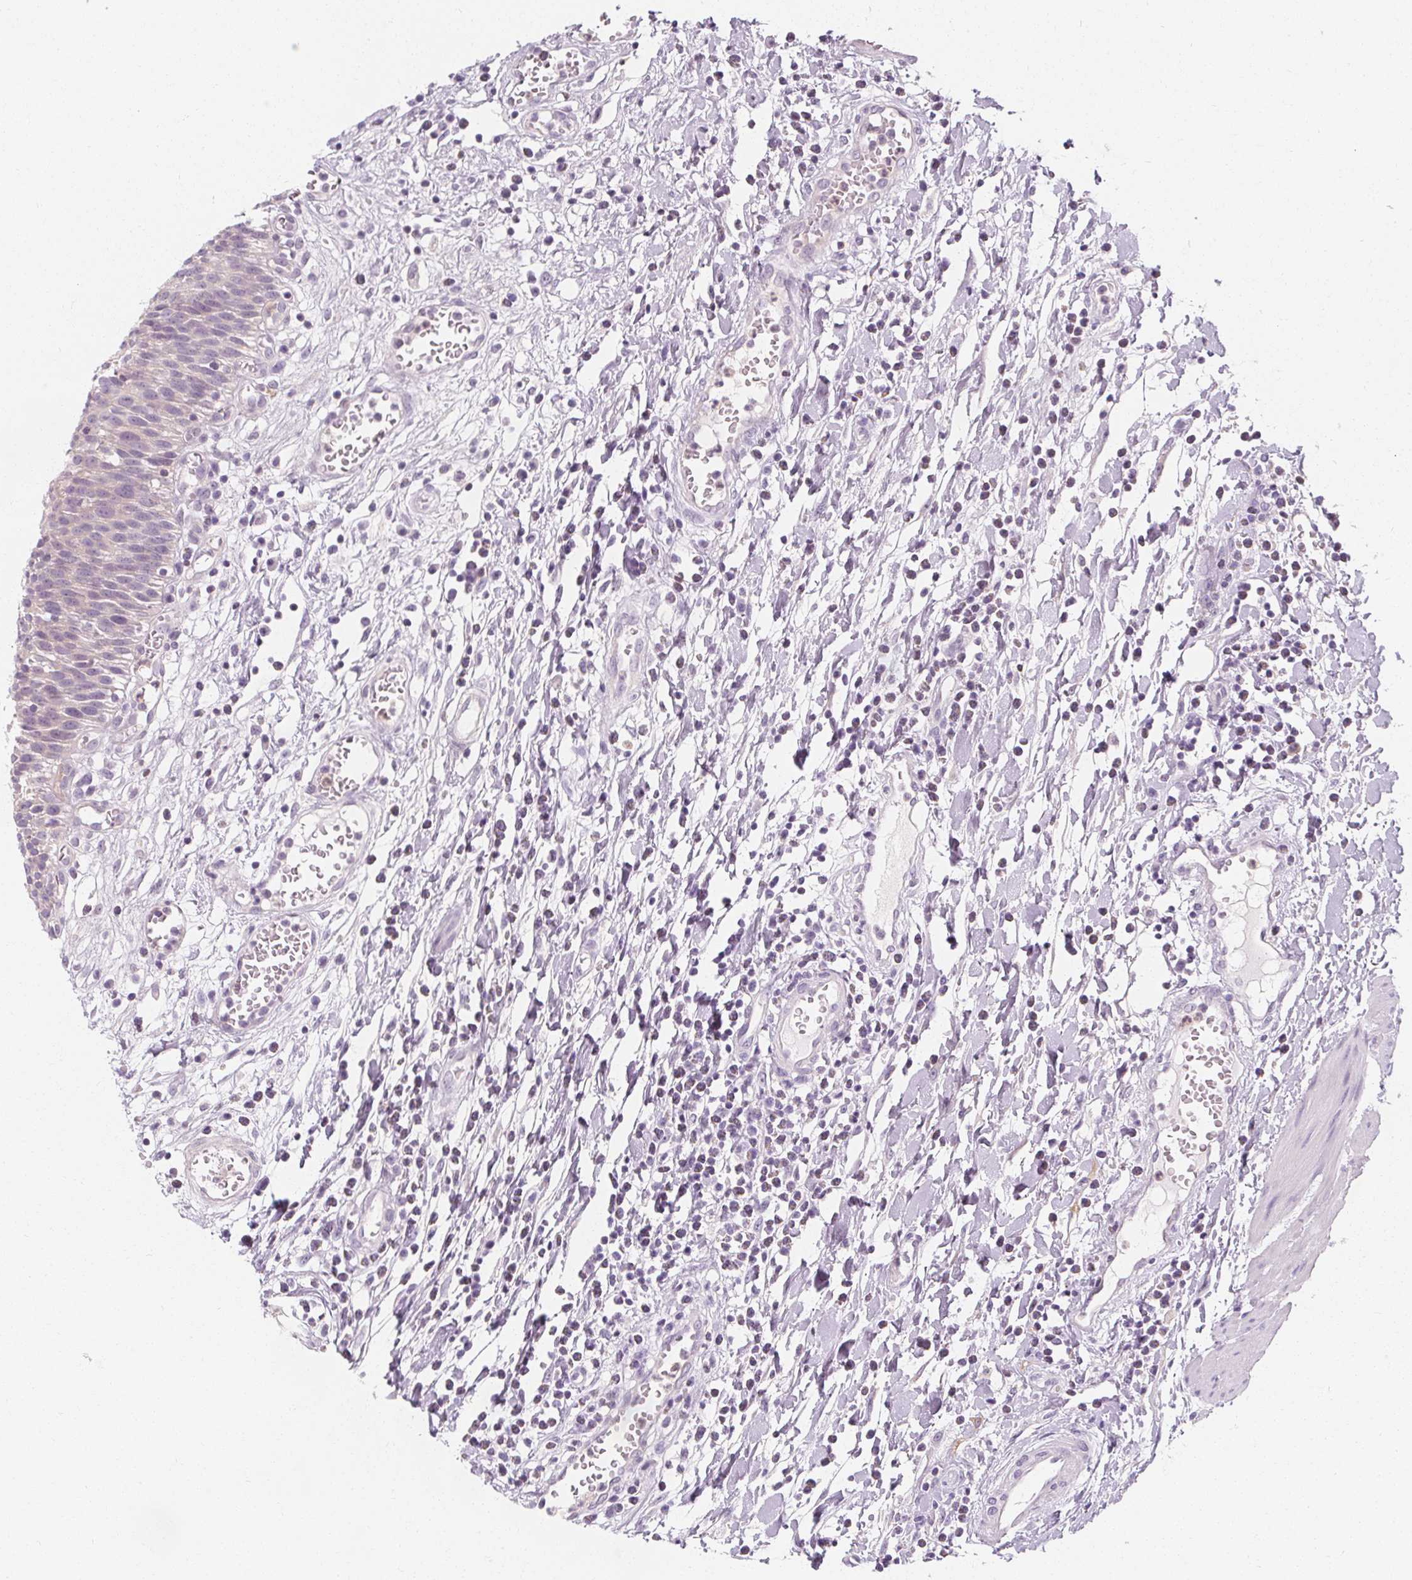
{"staining": {"intensity": "negative", "quantity": "none", "location": "none"}, "tissue": "urinary bladder", "cell_type": "Urothelial cells", "image_type": "normal", "snomed": [{"axis": "morphology", "description": "Normal tissue, NOS"}, {"axis": "topography", "description": "Urinary bladder"}], "caption": "This photomicrograph is of benign urinary bladder stained with immunohistochemistry to label a protein in brown with the nuclei are counter-stained blue. There is no positivity in urothelial cells. (DAB immunohistochemistry visualized using brightfield microscopy, high magnification).", "gene": "UGP2", "patient": {"sex": "male", "age": 64}}